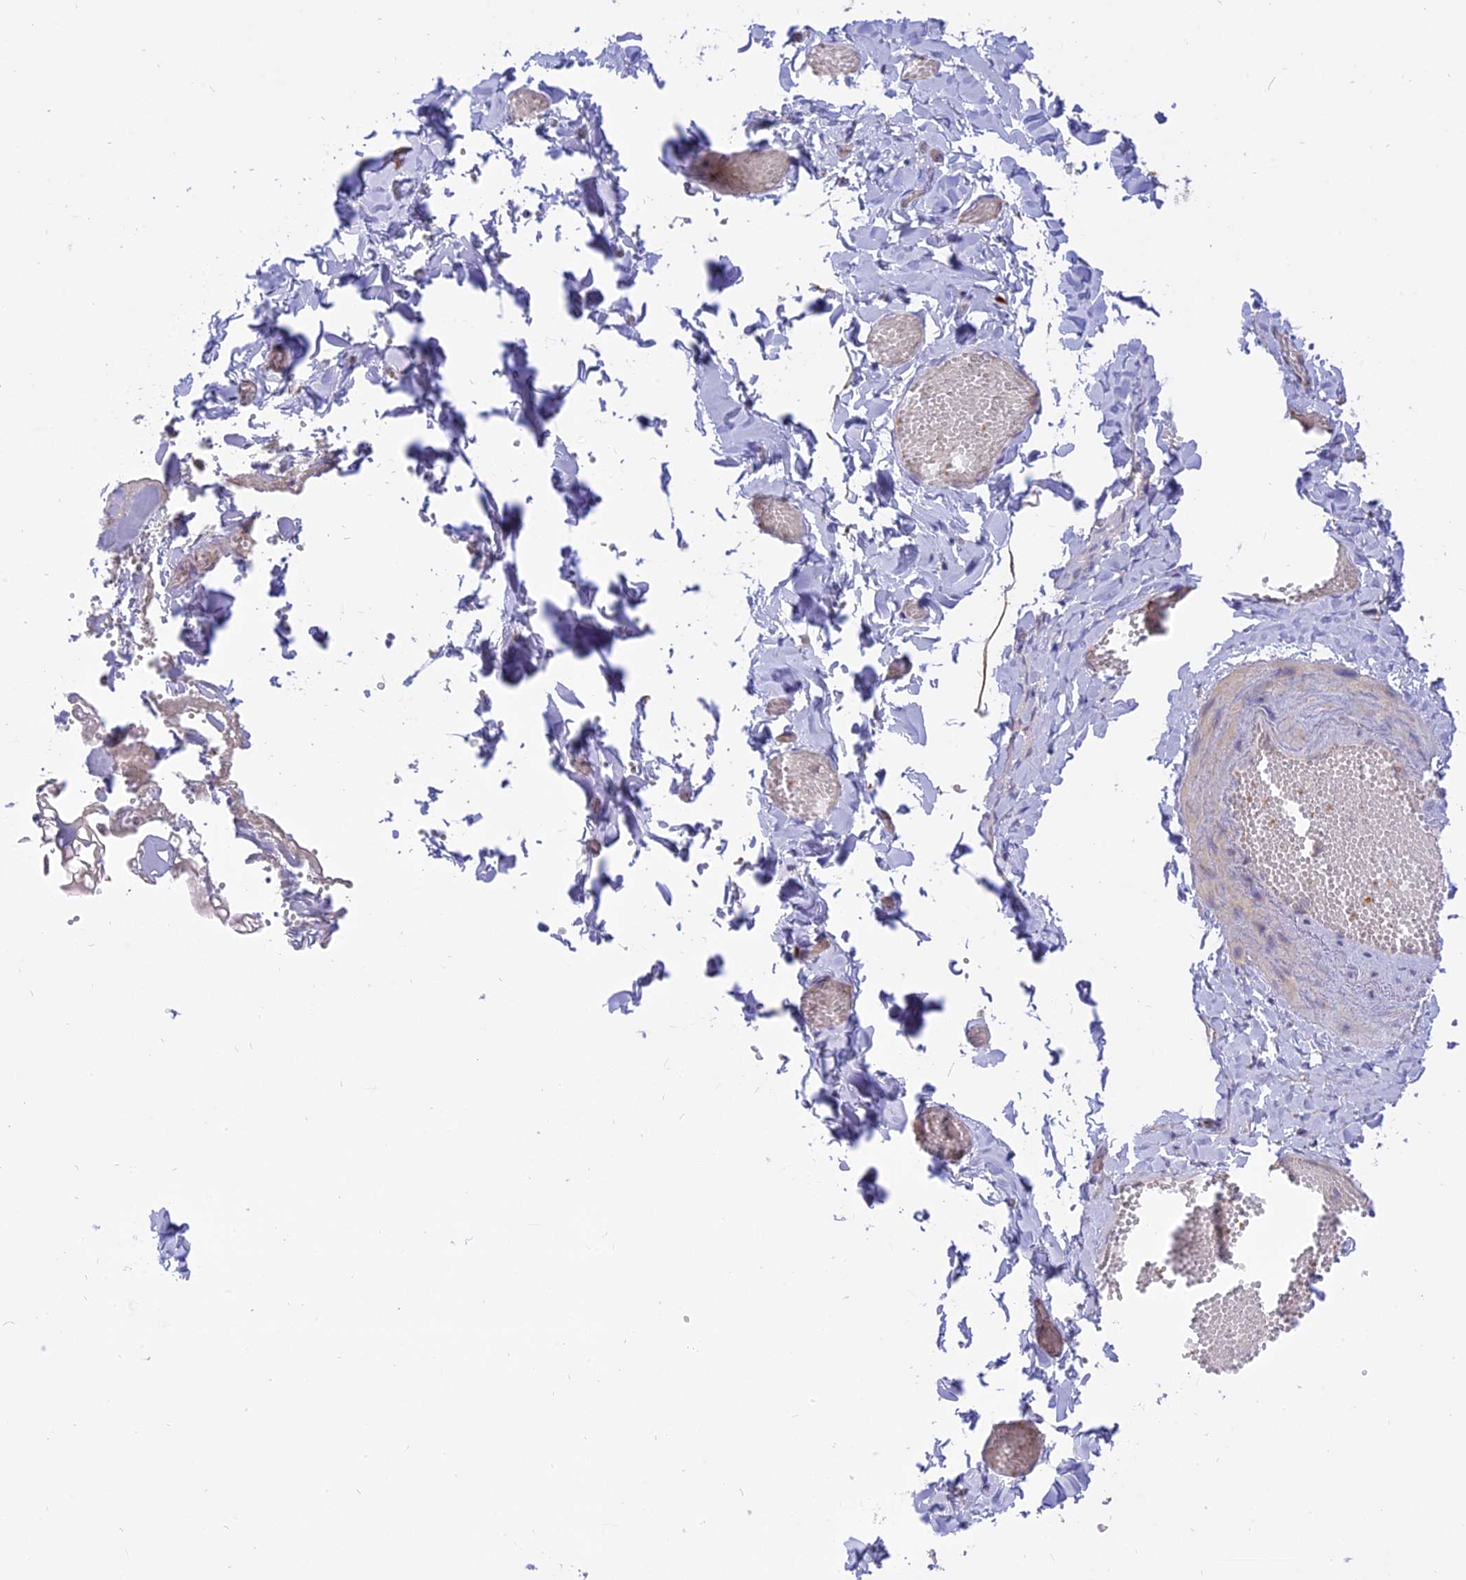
{"staining": {"intensity": "negative", "quantity": "none", "location": "none"}, "tissue": "adipose tissue", "cell_type": "Adipocytes", "image_type": "normal", "snomed": [{"axis": "morphology", "description": "Normal tissue, NOS"}, {"axis": "topography", "description": "Gallbladder"}, {"axis": "topography", "description": "Peripheral nerve tissue"}], "caption": "An image of adipose tissue stained for a protein demonstrates no brown staining in adipocytes.", "gene": "IL21R", "patient": {"sex": "male", "age": 38}}